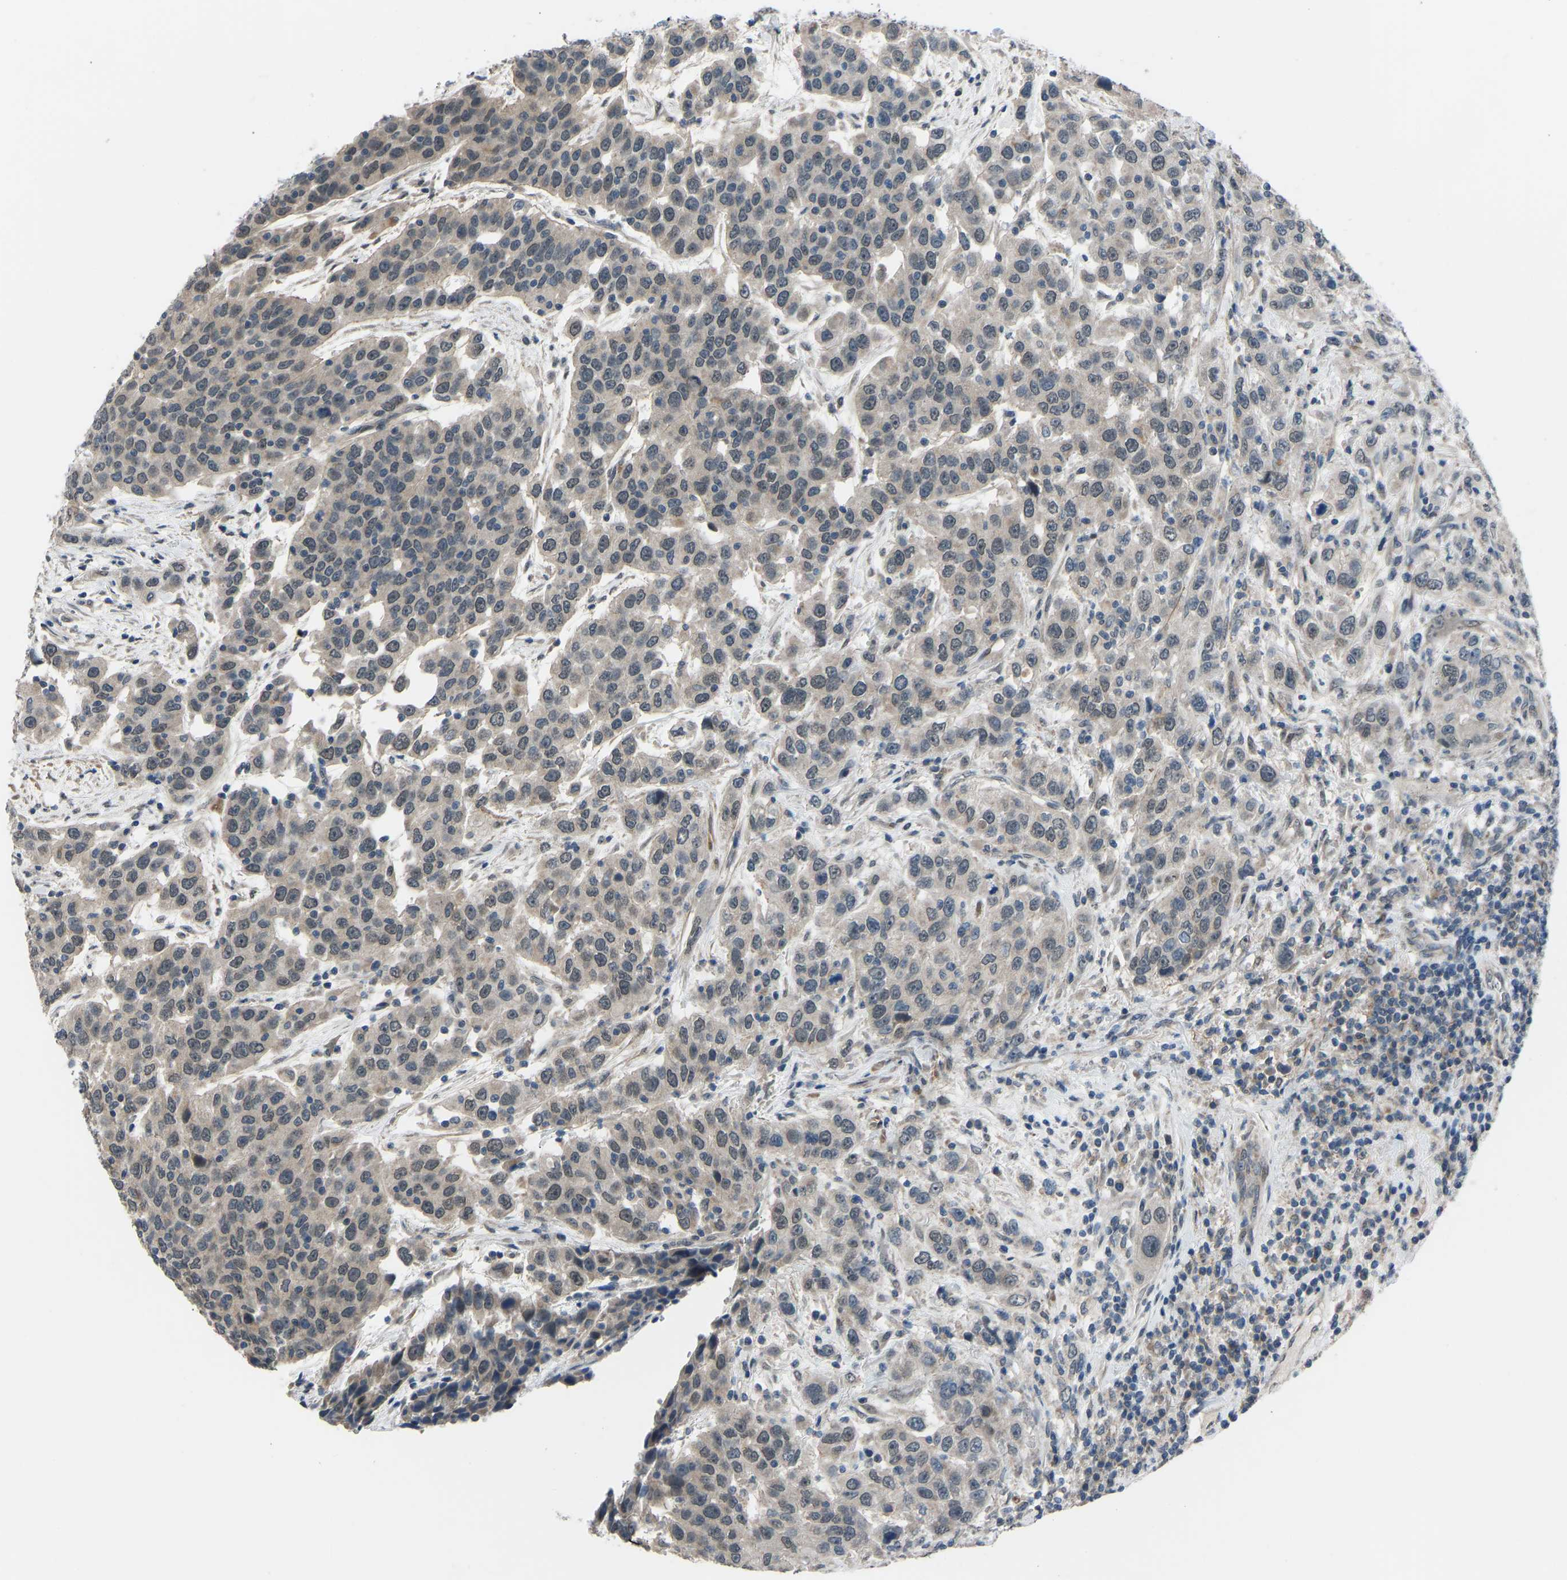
{"staining": {"intensity": "weak", "quantity": "25%-75%", "location": "nuclear"}, "tissue": "urothelial cancer", "cell_type": "Tumor cells", "image_type": "cancer", "snomed": [{"axis": "morphology", "description": "Urothelial carcinoma, High grade"}, {"axis": "topography", "description": "Urinary bladder"}], "caption": "Immunohistochemical staining of urothelial cancer shows low levels of weak nuclear staining in about 25%-75% of tumor cells.", "gene": "CDK2AP1", "patient": {"sex": "female", "age": 80}}